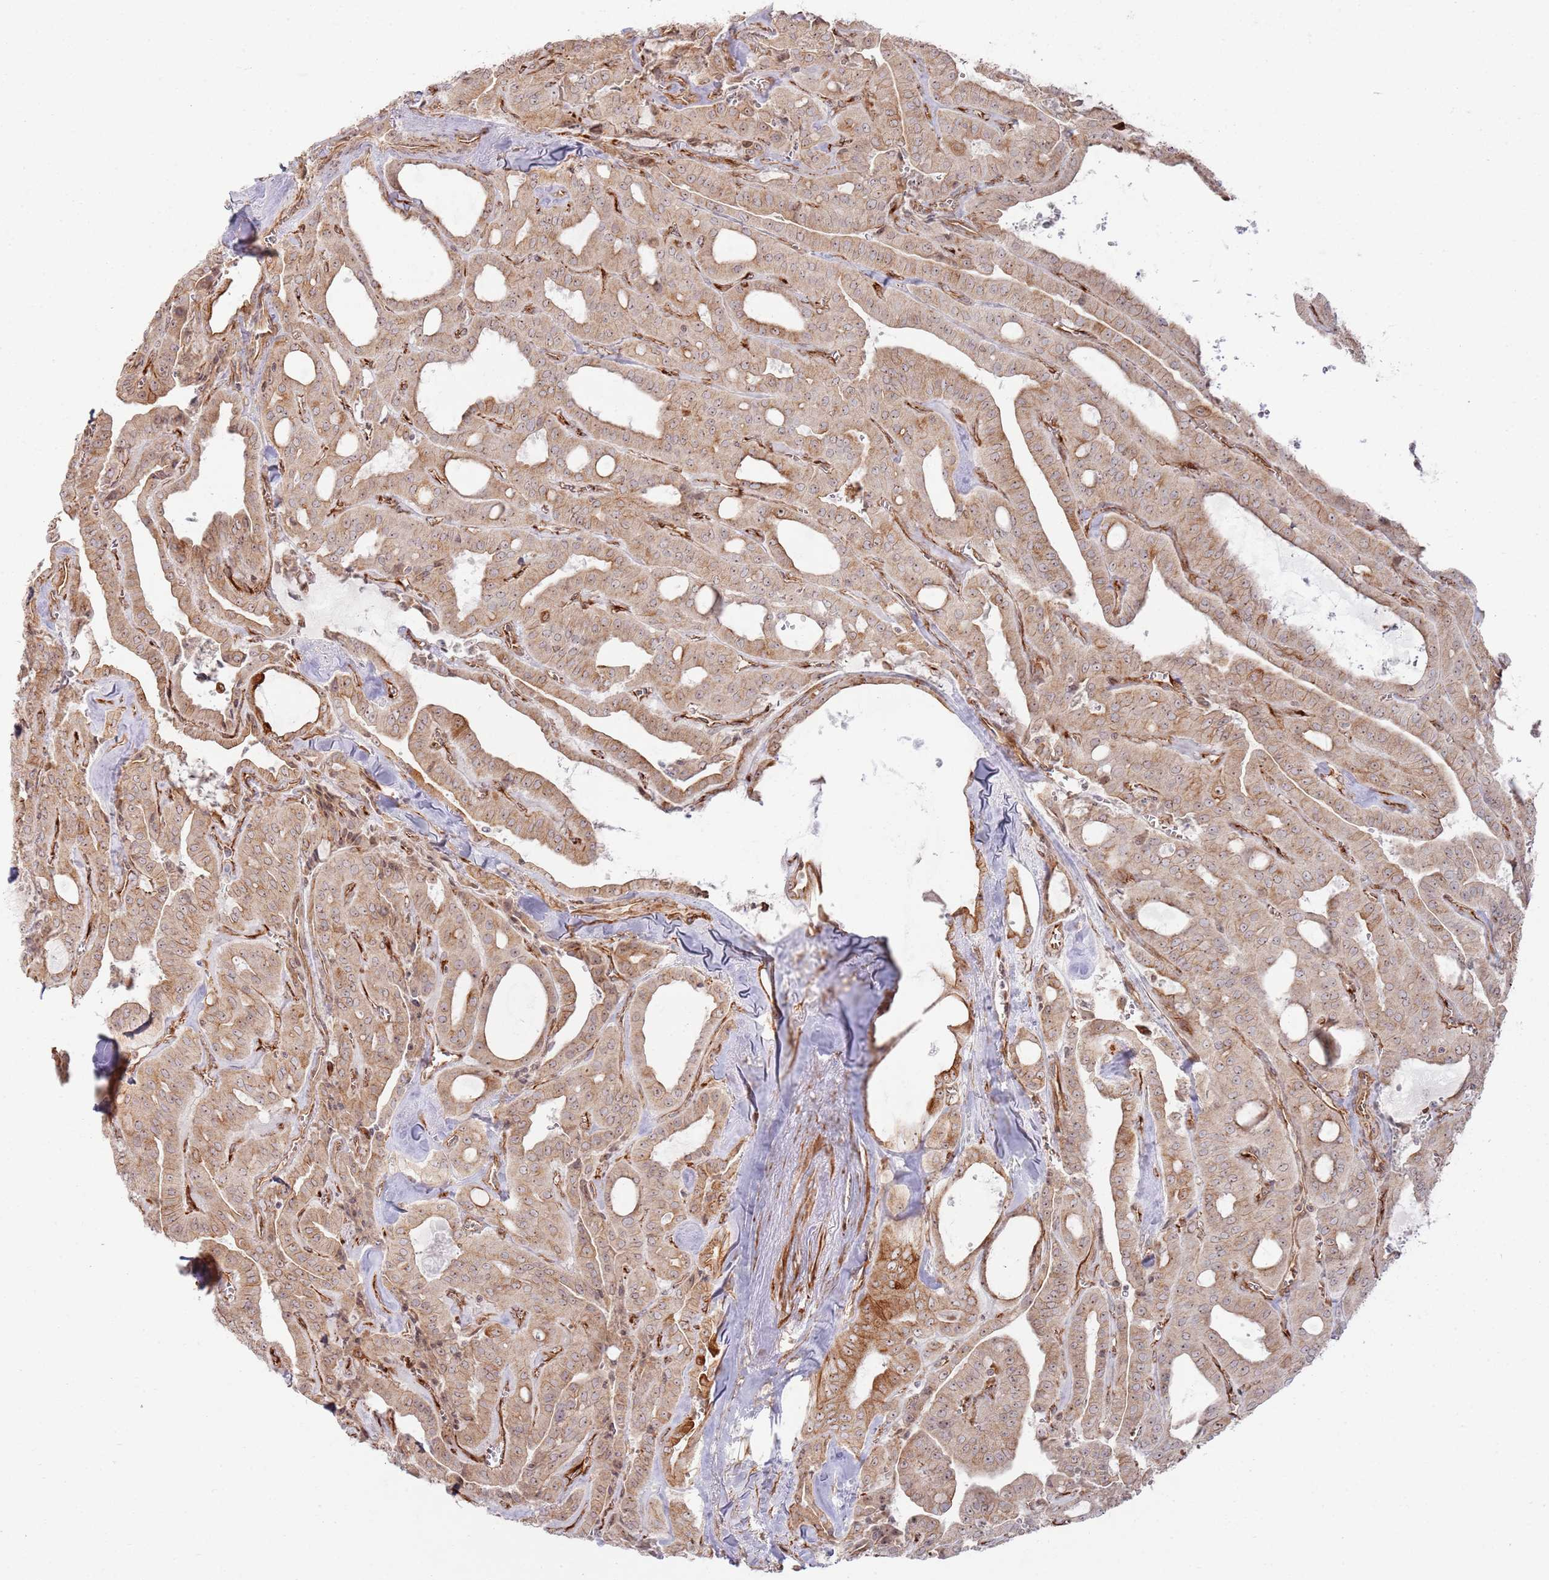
{"staining": {"intensity": "moderate", "quantity": "<25%", "location": "cytoplasmic/membranous"}, "tissue": "thyroid cancer", "cell_type": "Tumor cells", "image_type": "cancer", "snomed": [{"axis": "morphology", "description": "Papillary adenocarcinoma, NOS"}, {"axis": "topography", "description": "Thyroid gland"}], "caption": "Protein staining of papillary adenocarcinoma (thyroid) tissue reveals moderate cytoplasmic/membranous positivity in approximately <25% of tumor cells. The staining was performed using DAB (3,3'-diaminobenzidine), with brown indicating positive protein expression. Nuclei are stained blue with hematoxylin.", "gene": "PHF21A", "patient": {"sex": "male", "age": 52}}